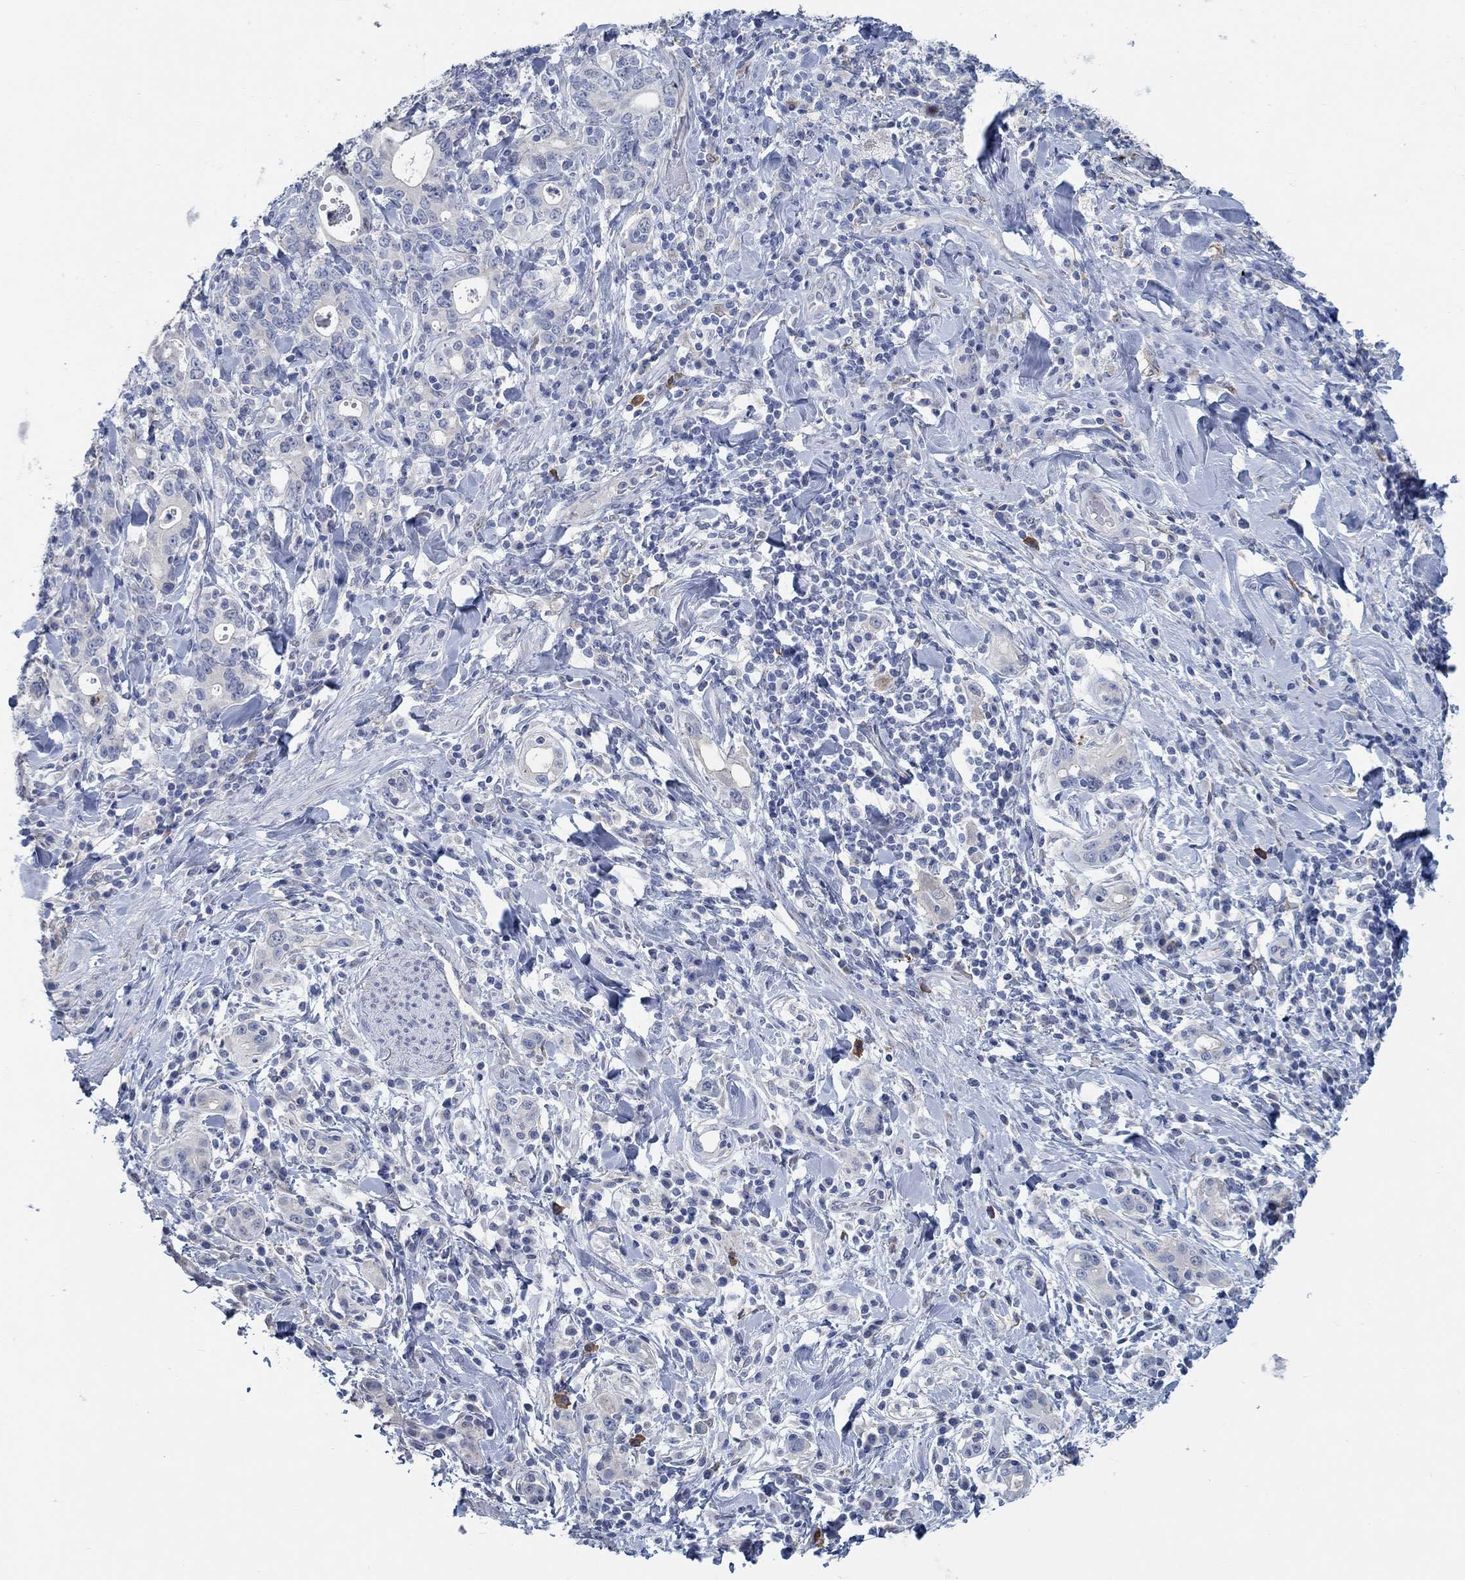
{"staining": {"intensity": "negative", "quantity": "none", "location": "none"}, "tissue": "stomach cancer", "cell_type": "Tumor cells", "image_type": "cancer", "snomed": [{"axis": "morphology", "description": "Adenocarcinoma, NOS"}, {"axis": "topography", "description": "Stomach"}], "caption": "The image exhibits no staining of tumor cells in stomach cancer.", "gene": "TEKT4", "patient": {"sex": "male", "age": 79}}